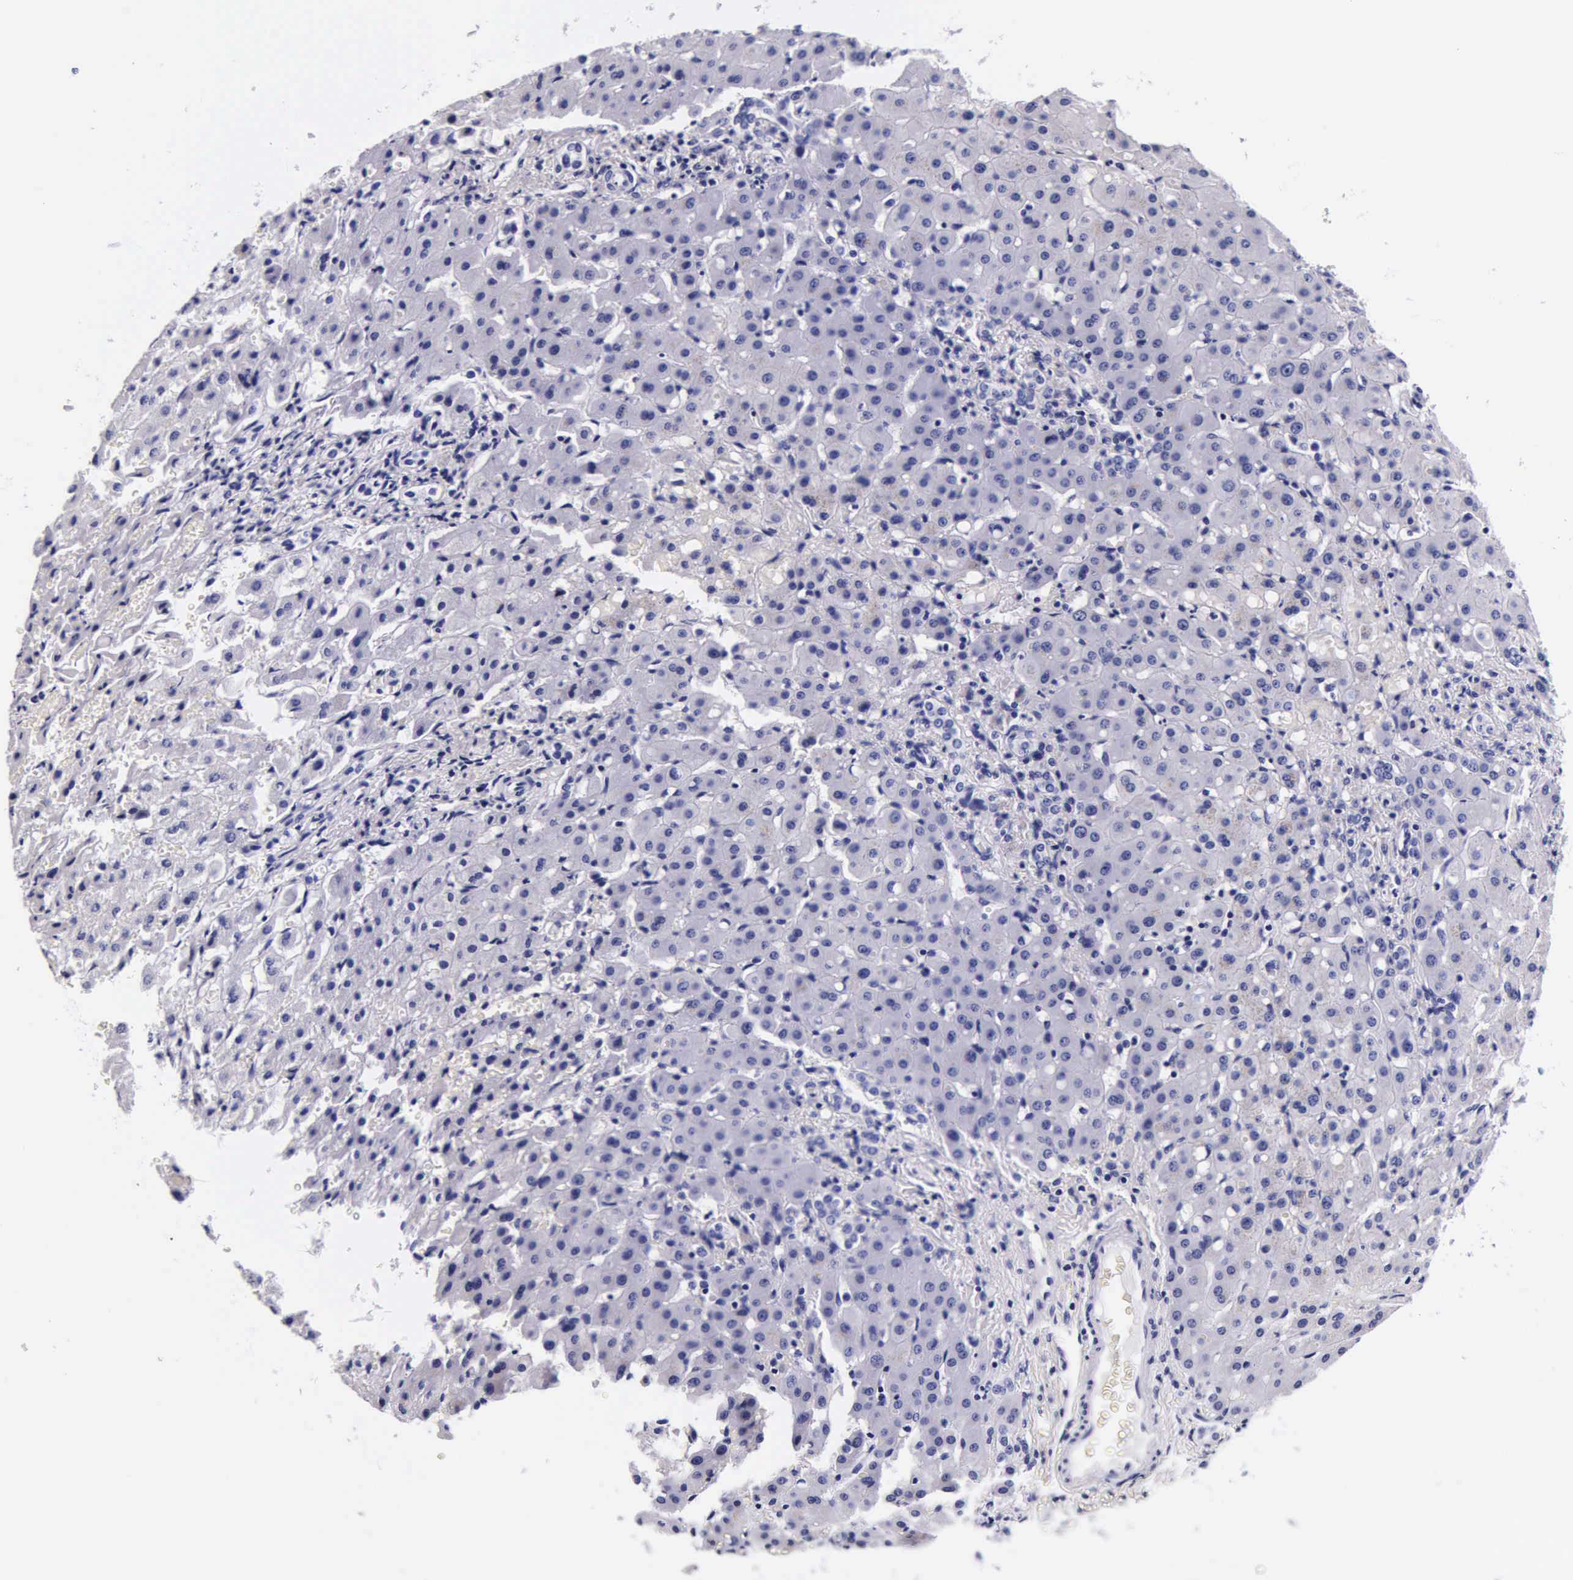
{"staining": {"intensity": "negative", "quantity": "none", "location": "none"}, "tissue": "liver", "cell_type": "Cholangiocytes", "image_type": "normal", "snomed": [{"axis": "morphology", "description": "Normal tissue, NOS"}, {"axis": "topography", "description": "Liver"}], "caption": "Image shows no protein expression in cholangiocytes of normal liver.", "gene": "DGCR2", "patient": {"sex": "female", "age": 27}}